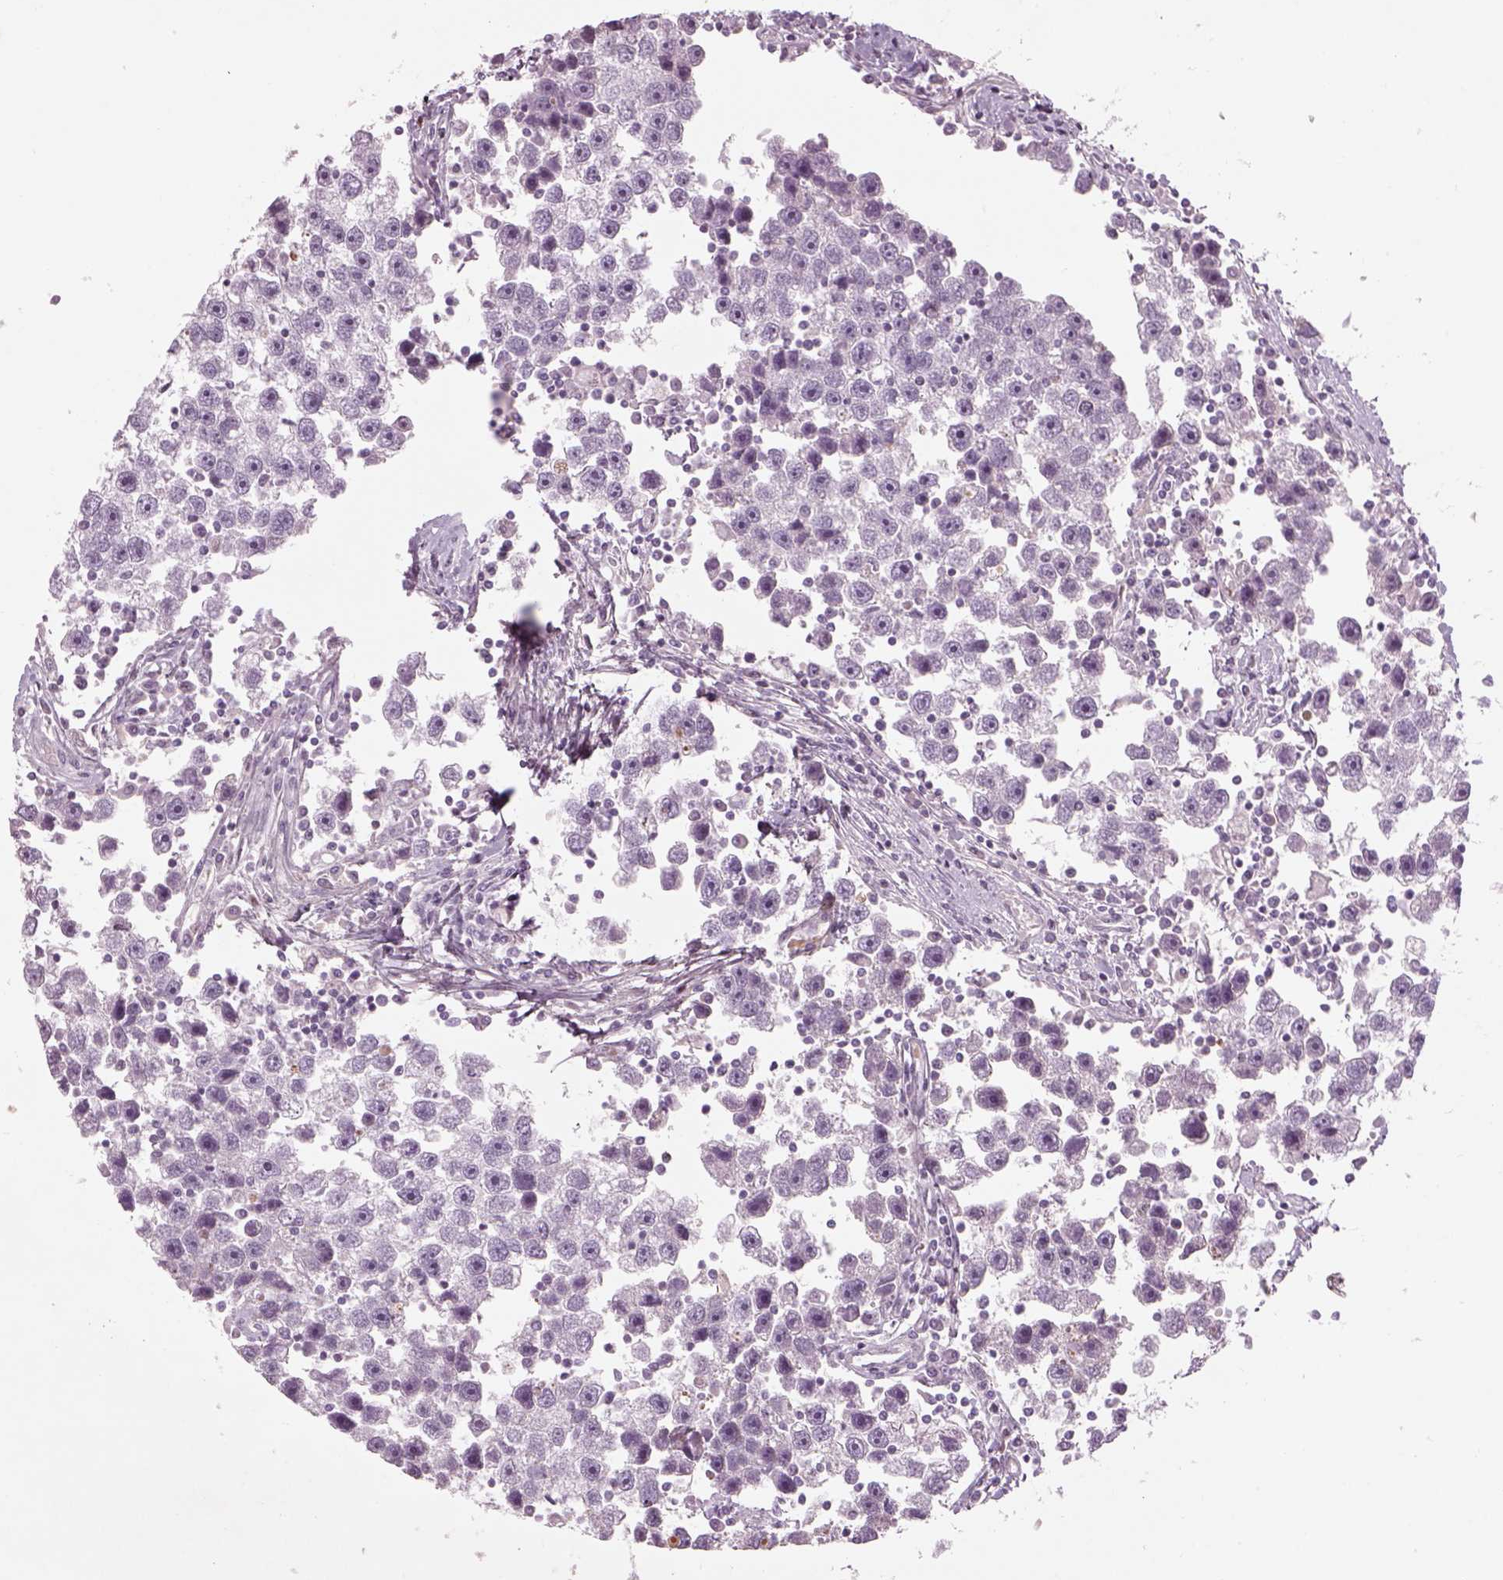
{"staining": {"intensity": "negative", "quantity": "none", "location": "none"}, "tissue": "testis cancer", "cell_type": "Tumor cells", "image_type": "cancer", "snomed": [{"axis": "morphology", "description": "Seminoma, NOS"}, {"axis": "topography", "description": "Testis"}], "caption": "This is an immunohistochemistry (IHC) micrograph of testis seminoma. There is no expression in tumor cells.", "gene": "PABPC1L2B", "patient": {"sex": "male", "age": 30}}